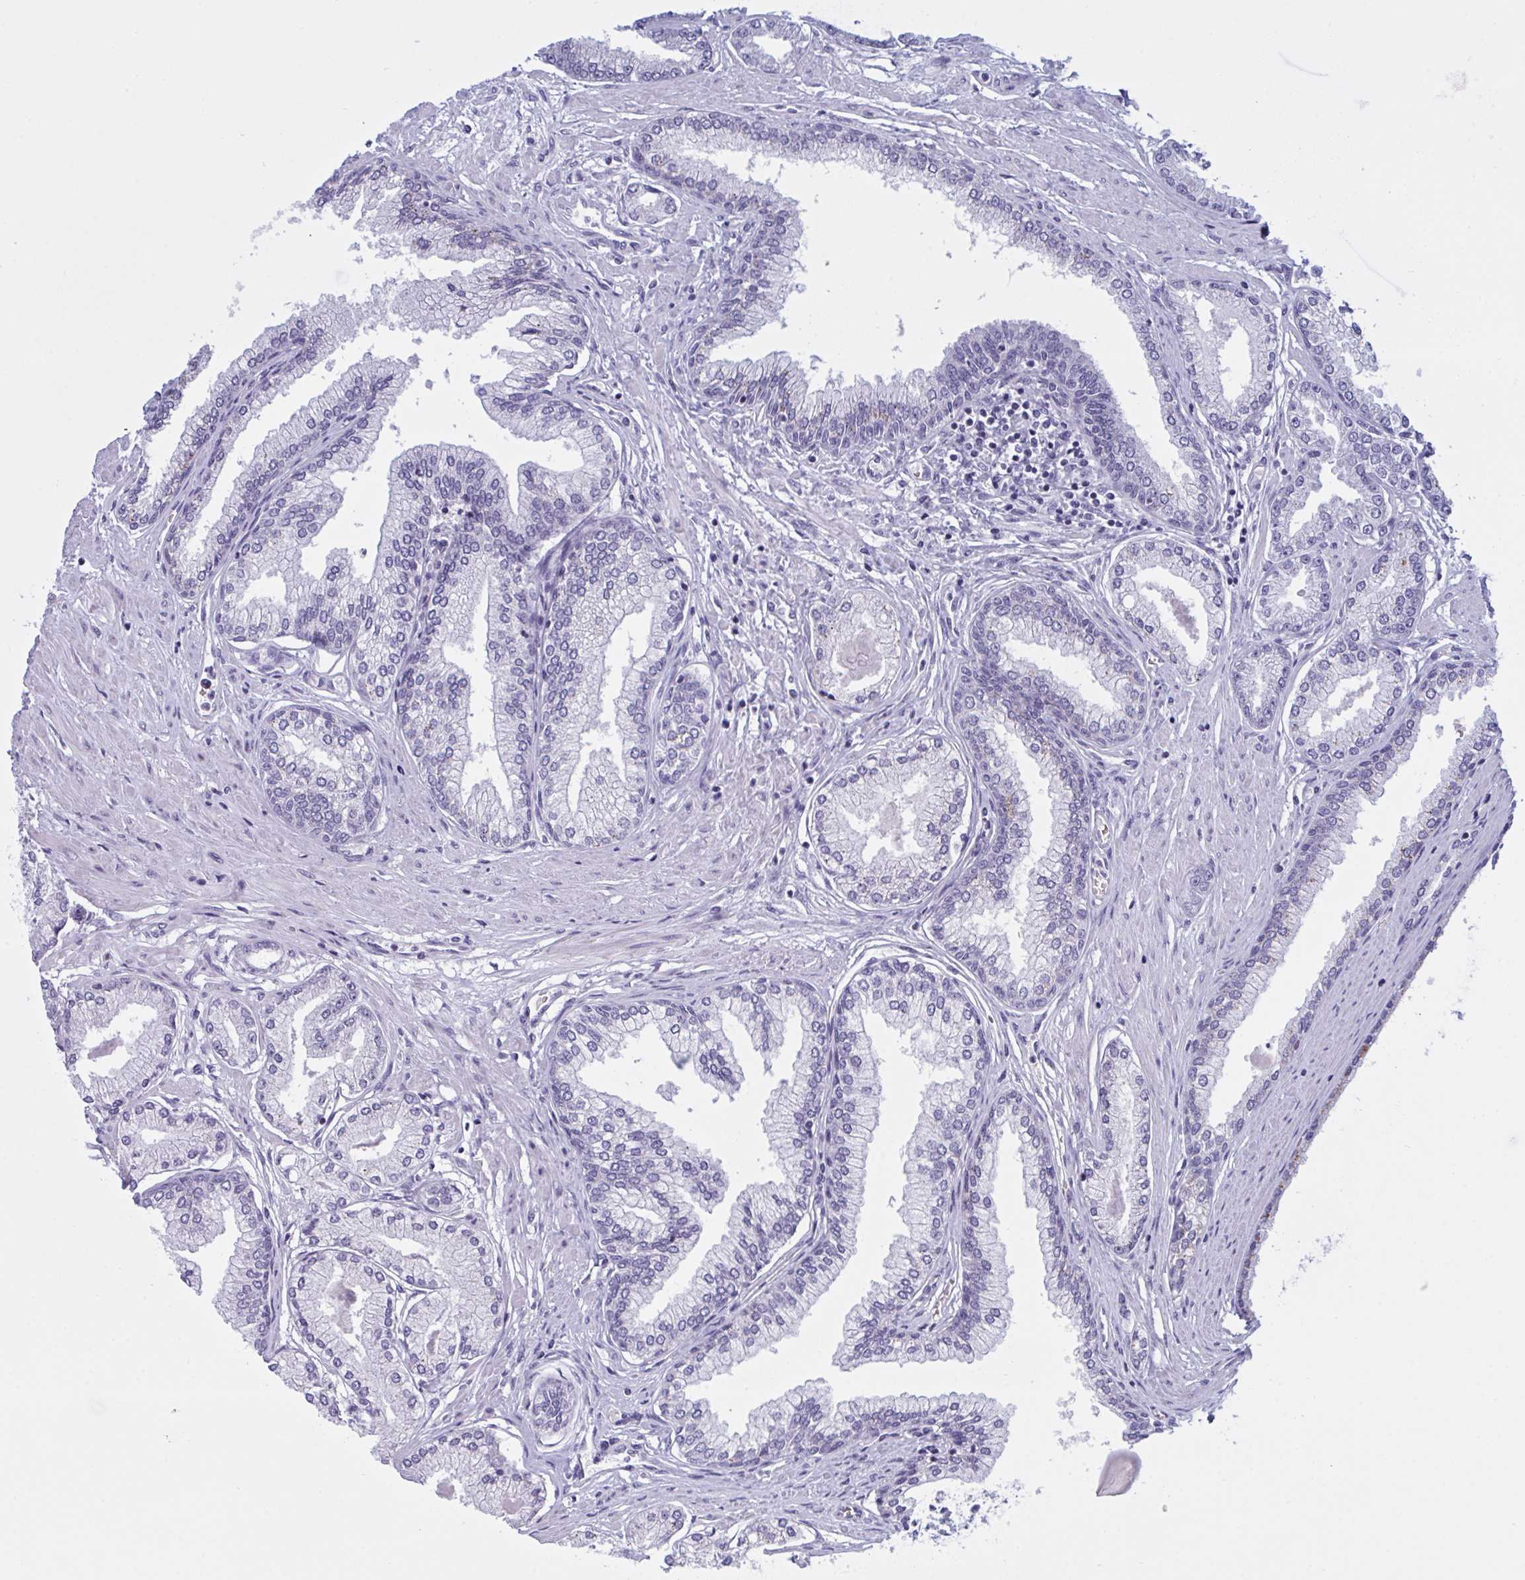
{"staining": {"intensity": "negative", "quantity": "none", "location": "none"}, "tissue": "prostate cancer", "cell_type": "Tumor cells", "image_type": "cancer", "snomed": [{"axis": "morphology", "description": "Adenocarcinoma, Low grade"}, {"axis": "topography", "description": "Prostate"}], "caption": "IHC of adenocarcinoma (low-grade) (prostate) displays no positivity in tumor cells. Brightfield microscopy of immunohistochemistry (IHC) stained with DAB (brown) and hematoxylin (blue), captured at high magnification.", "gene": "NAA30", "patient": {"sex": "male", "age": 67}}